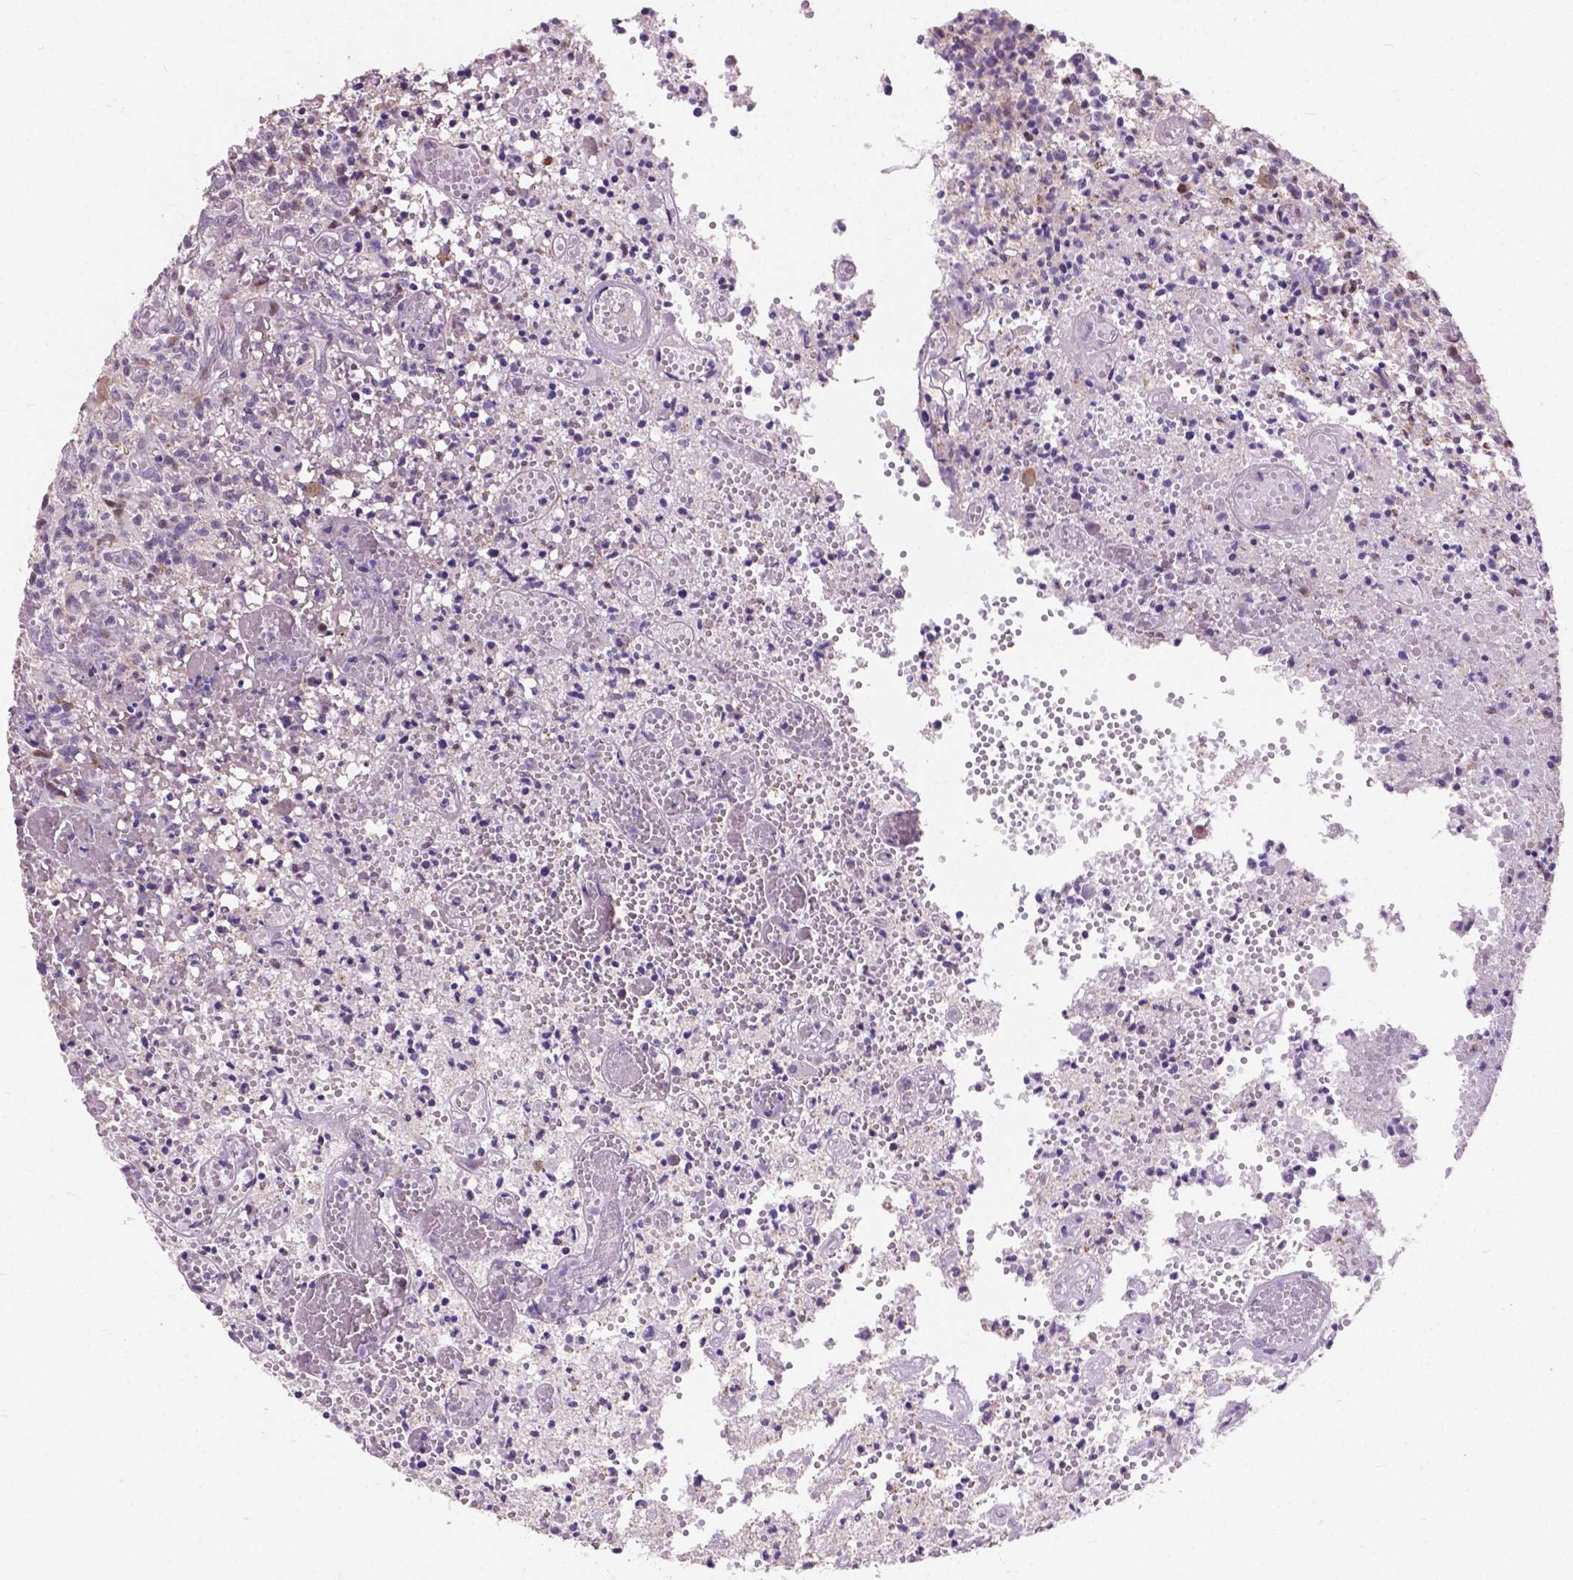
{"staining": {"intensity": "negative", "quantity": "none", "location": "none"}, "tissue": "glioma", "cell_type": "Tumor cells", "image_type": "cancer", "snomed": [{"axis": "morphology", "description": "Glioma, malignant, Low grade"}, {"axis": "topography", "description": "Brain"}], "caption": "High power microscopy histopathology image of an IHC micrograph of malignant glioma (low-grade), revealing no significant positivity in tumor cells.", "gene": "MYH14", "patient": {"sex": "male", "age": 64}}